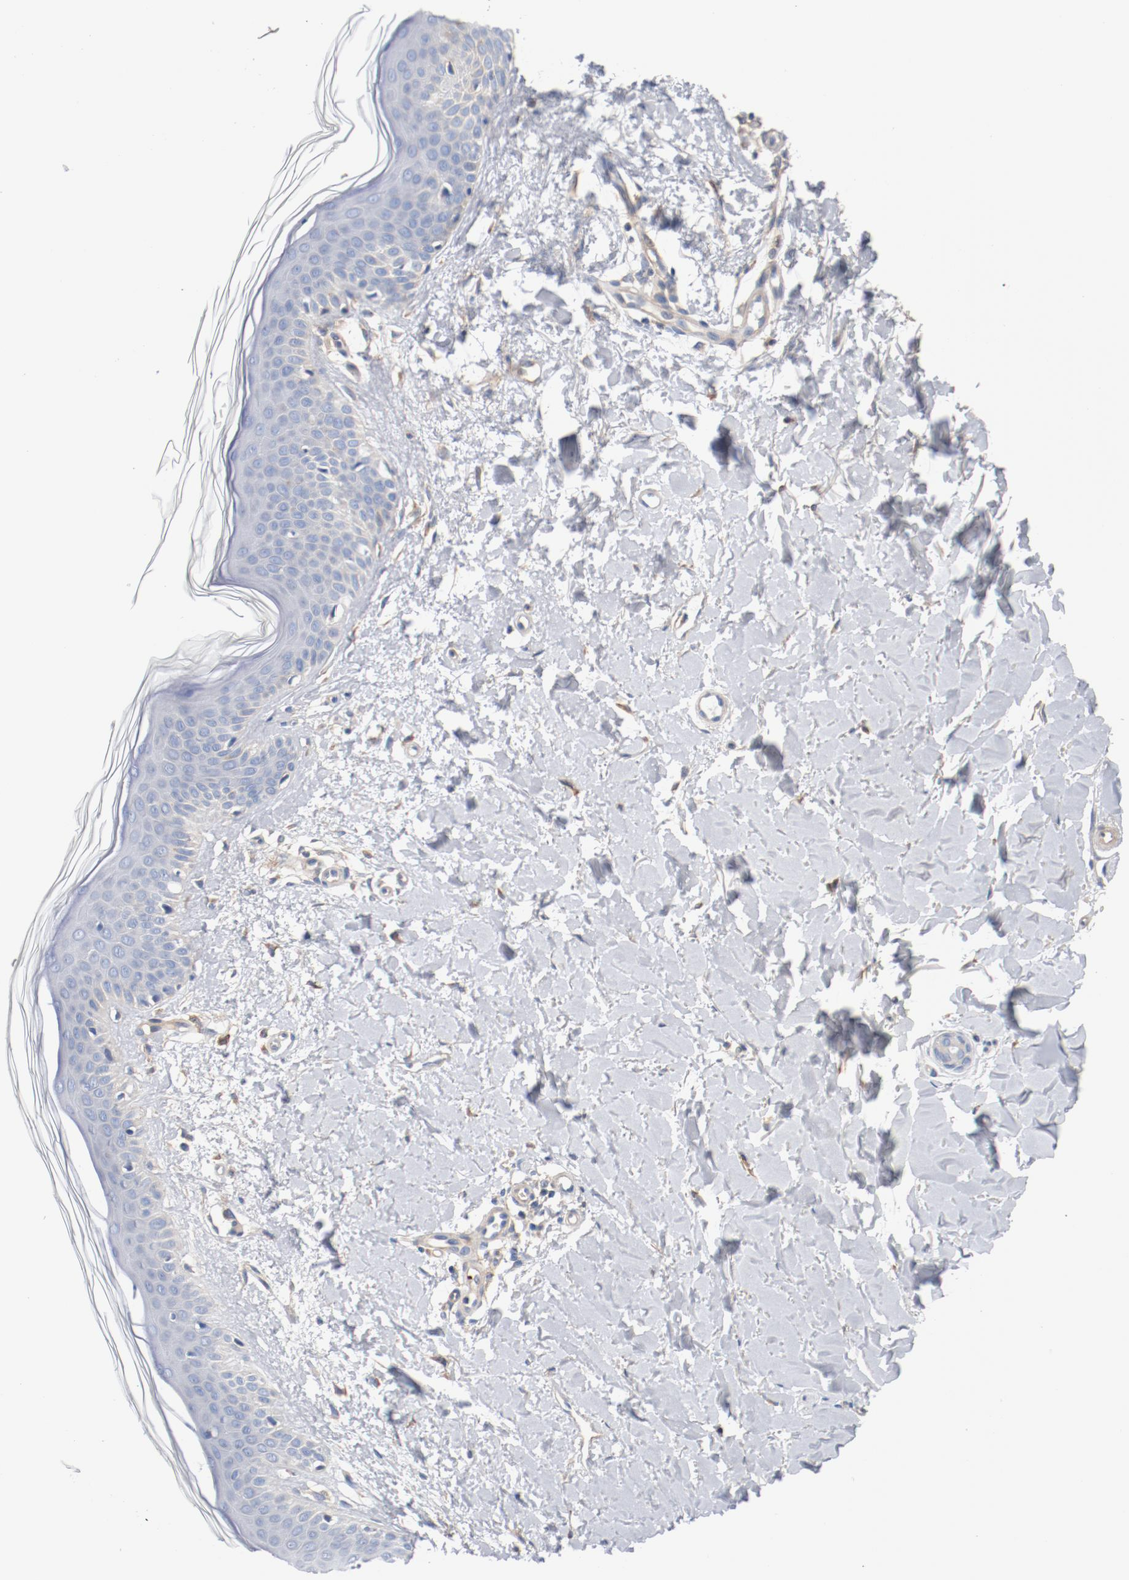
{"staining": {"intensity": "negative", "quantity": "none", "location": "none"}, "tissue": "skin", "cell_type": "Fibroblasts", "image_type": "normal", "snomed": [{"axis": "morphology", "description": "Normal tissue, NOS"}, {"axis": "topography", "description": "Skin"}], "caption": "This is a micrograph of IHC staining of unremarkable skin, which shows no expression in fibroblasts.", "gene": "ILK", "patient": {"sex": "female", "age": 56}}